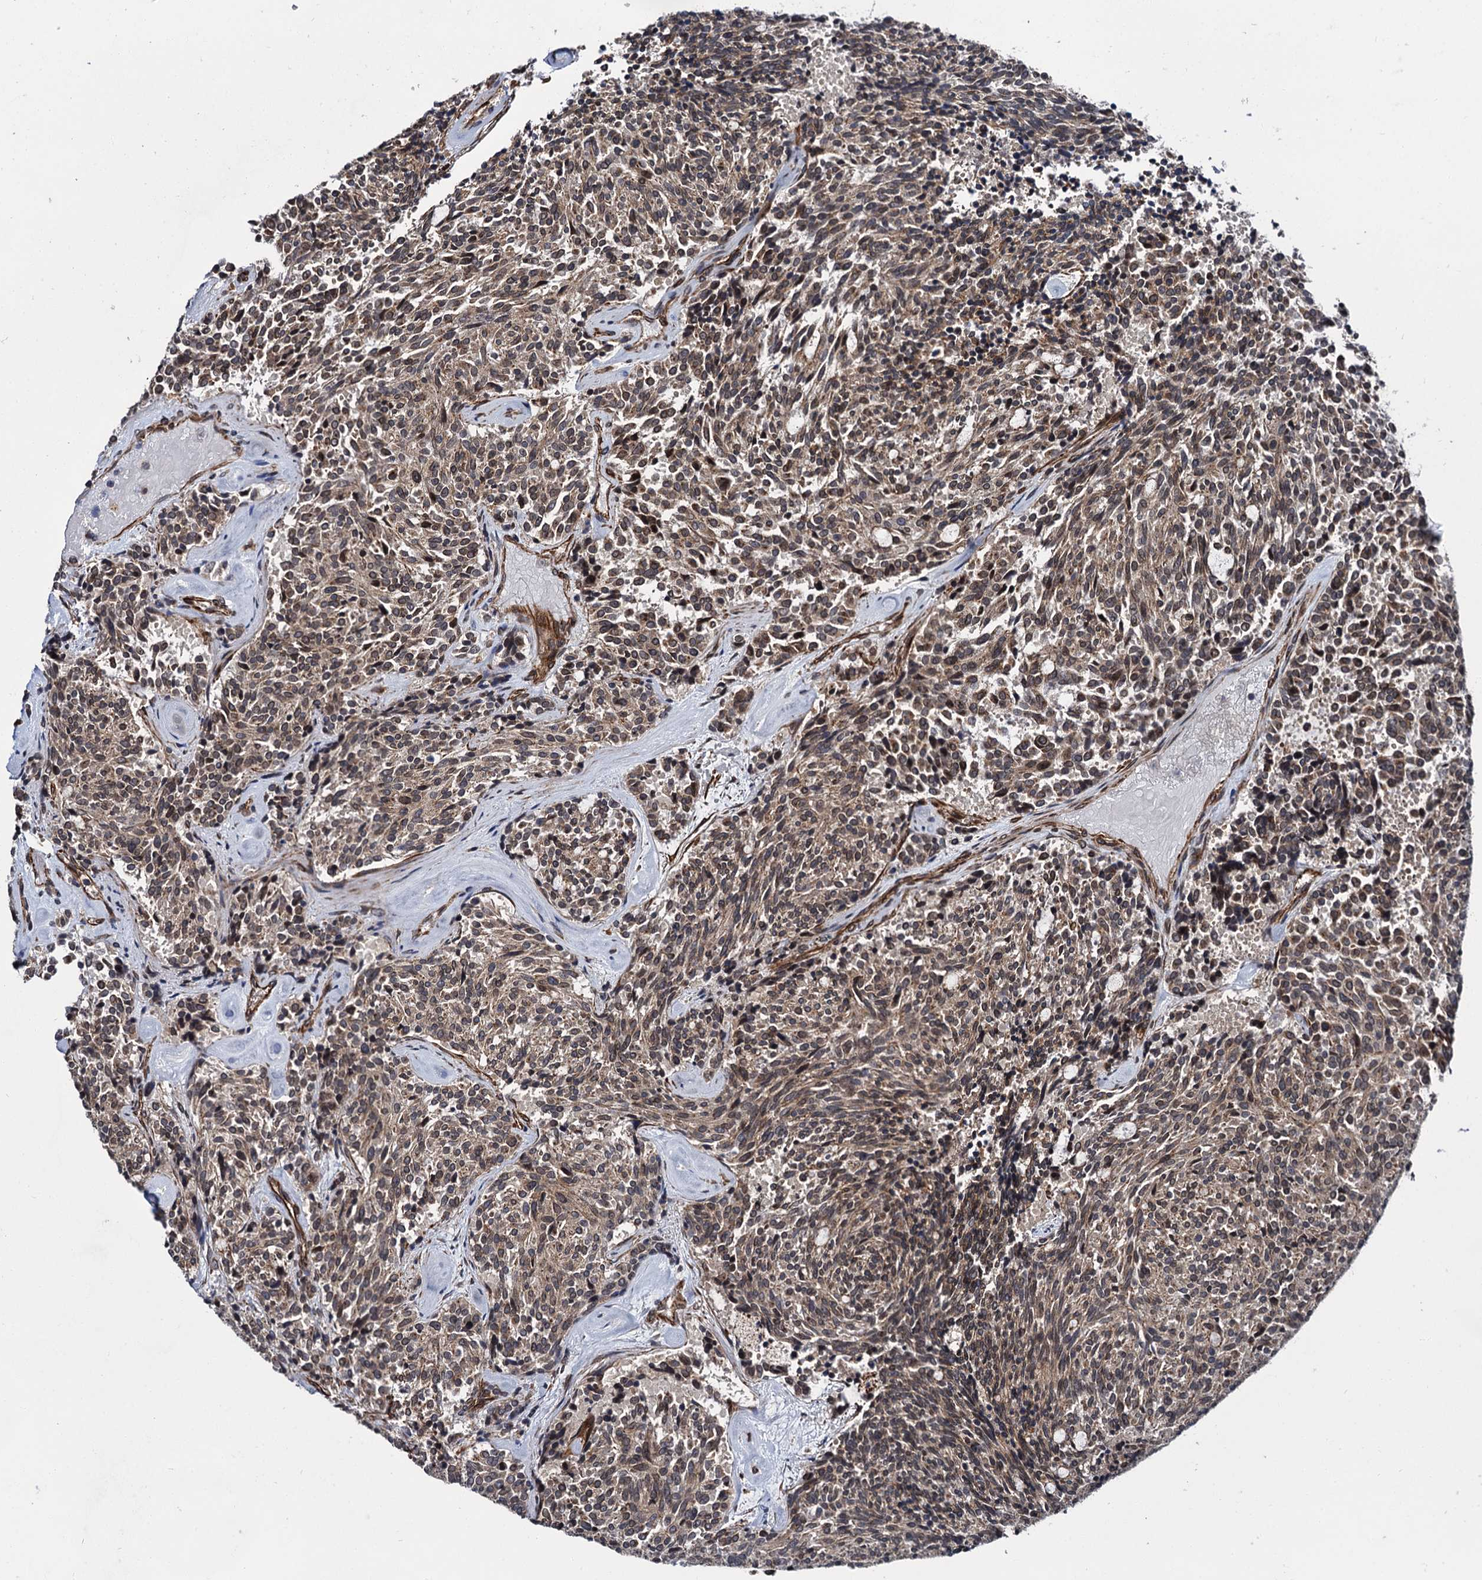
{"staining": {"intensity": "moderate", "quantity": ">75%", "location": "cytoplasmic/membranous"}, "tissue": "carcinoid", "cell_type": "Tumor cells", "image_type": "cancer", "snomed": [{"axis": "morphology", "description": "Carcinoid, malignant, NOS"}, {"axis": "topography", "description": "Pancreas"}], "caption": "Immunohistochemistry (IHC) image of human carcinoid stained for a protein (brown), which reveals medium levels of moderate cytoplasmic/membranous staining in approximately >75% of tumor cells.", "gene": "ZFYVE19", "patient": {"sex": "female", "age": 54}}